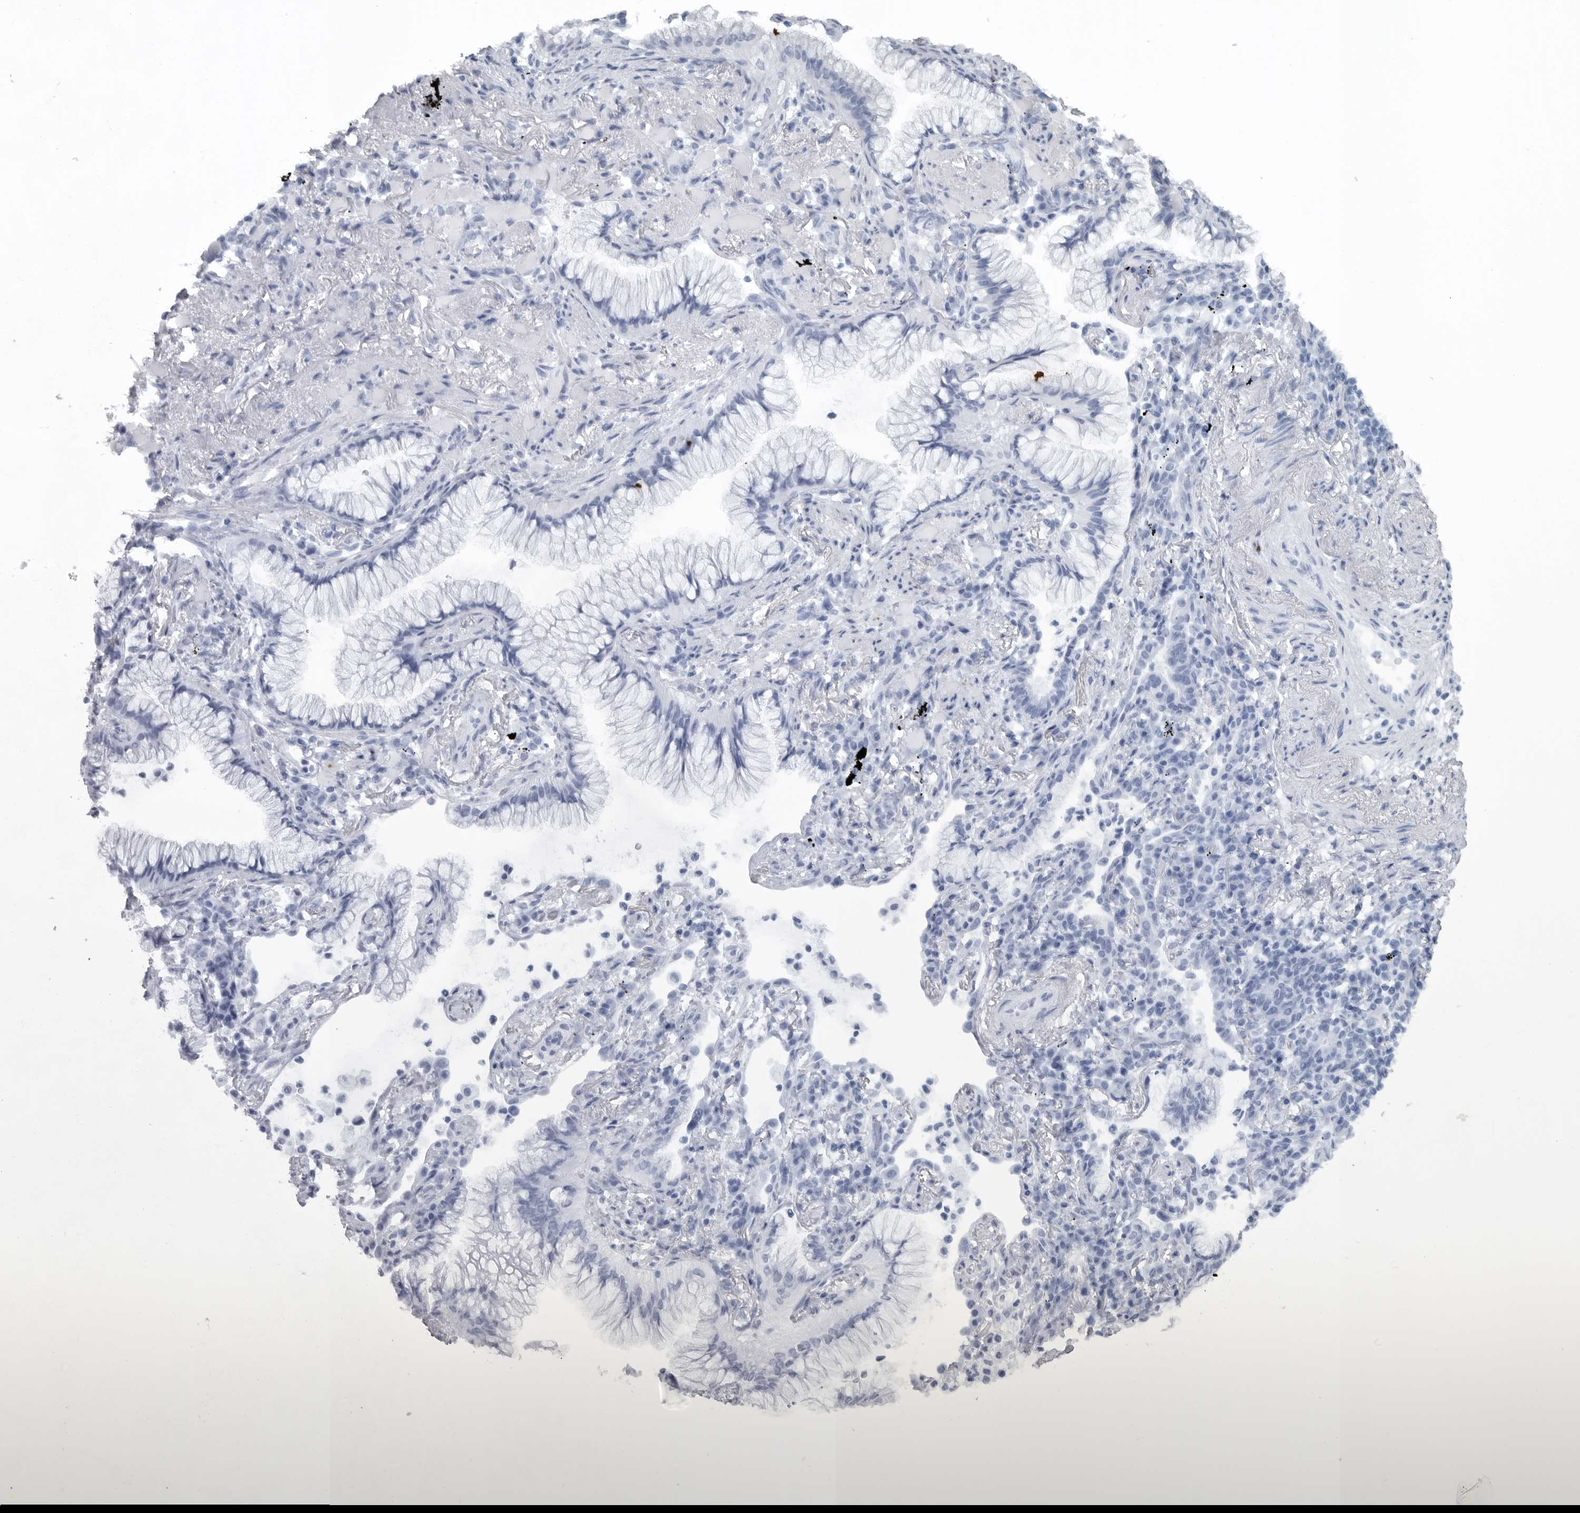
{"staining": {"intensity": "negative", "quantity": "none", "location": "none"}, "tissue": "lung cancer", "cell_type": "Tumor cells", "image_type": "cancer", "snomed": [{"axis": "morphology", "description": "Adenocarcinoma, NOS"}, {"axis": "topography", "description": "Lung"}], "caption": "IHC of human lung adenocarcinoma exhibits no positivity in tumor cells. (DAB immunohistochemistry (IHC) visualized using brightfield microscopy, high magnification).", "gene": "HMGN3", "patient": {"sex": "female", "age": 70}}